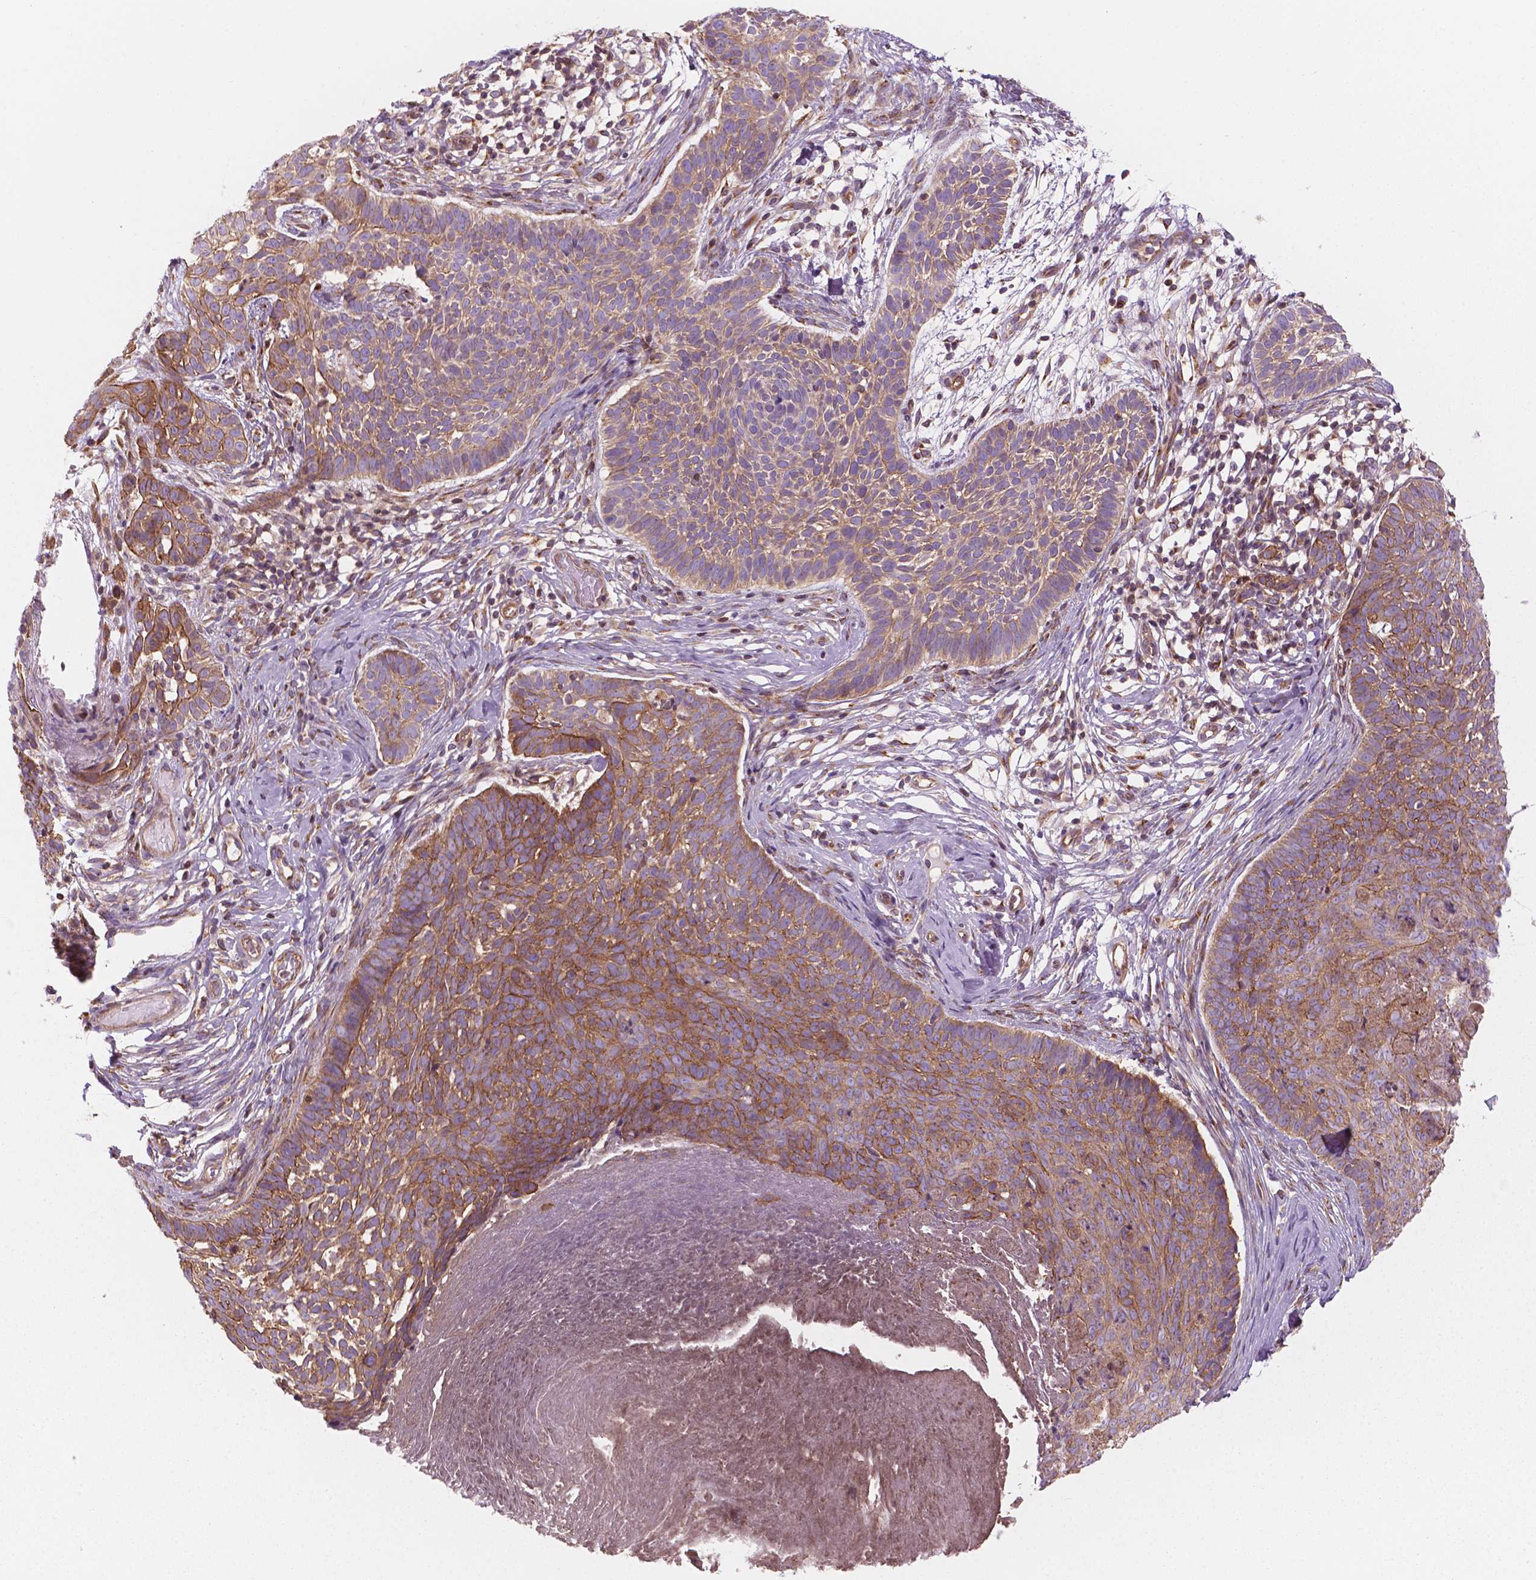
{"staining": {"intensity": "moderate", "quantity": ">75%", "location": "cytoplasmic/membranous"}, "tissue": "skin cancer", "cell_type": "Tumor cells", "image_type": "cancer", "snomed": [{"axis": "morphology", "description": "Basal cell carcinoma"}, {"axis": "topography", "description": "Skin"}], "caption": "An IHC photomicrograph of neoplastic tissue is shown. Protein staining in brown shows moderate cytoplasmic/membranous positivity in skin cancer within tumor cells.", "gene": "SURF4", "patient": {"sex": "male", "age": 85}}